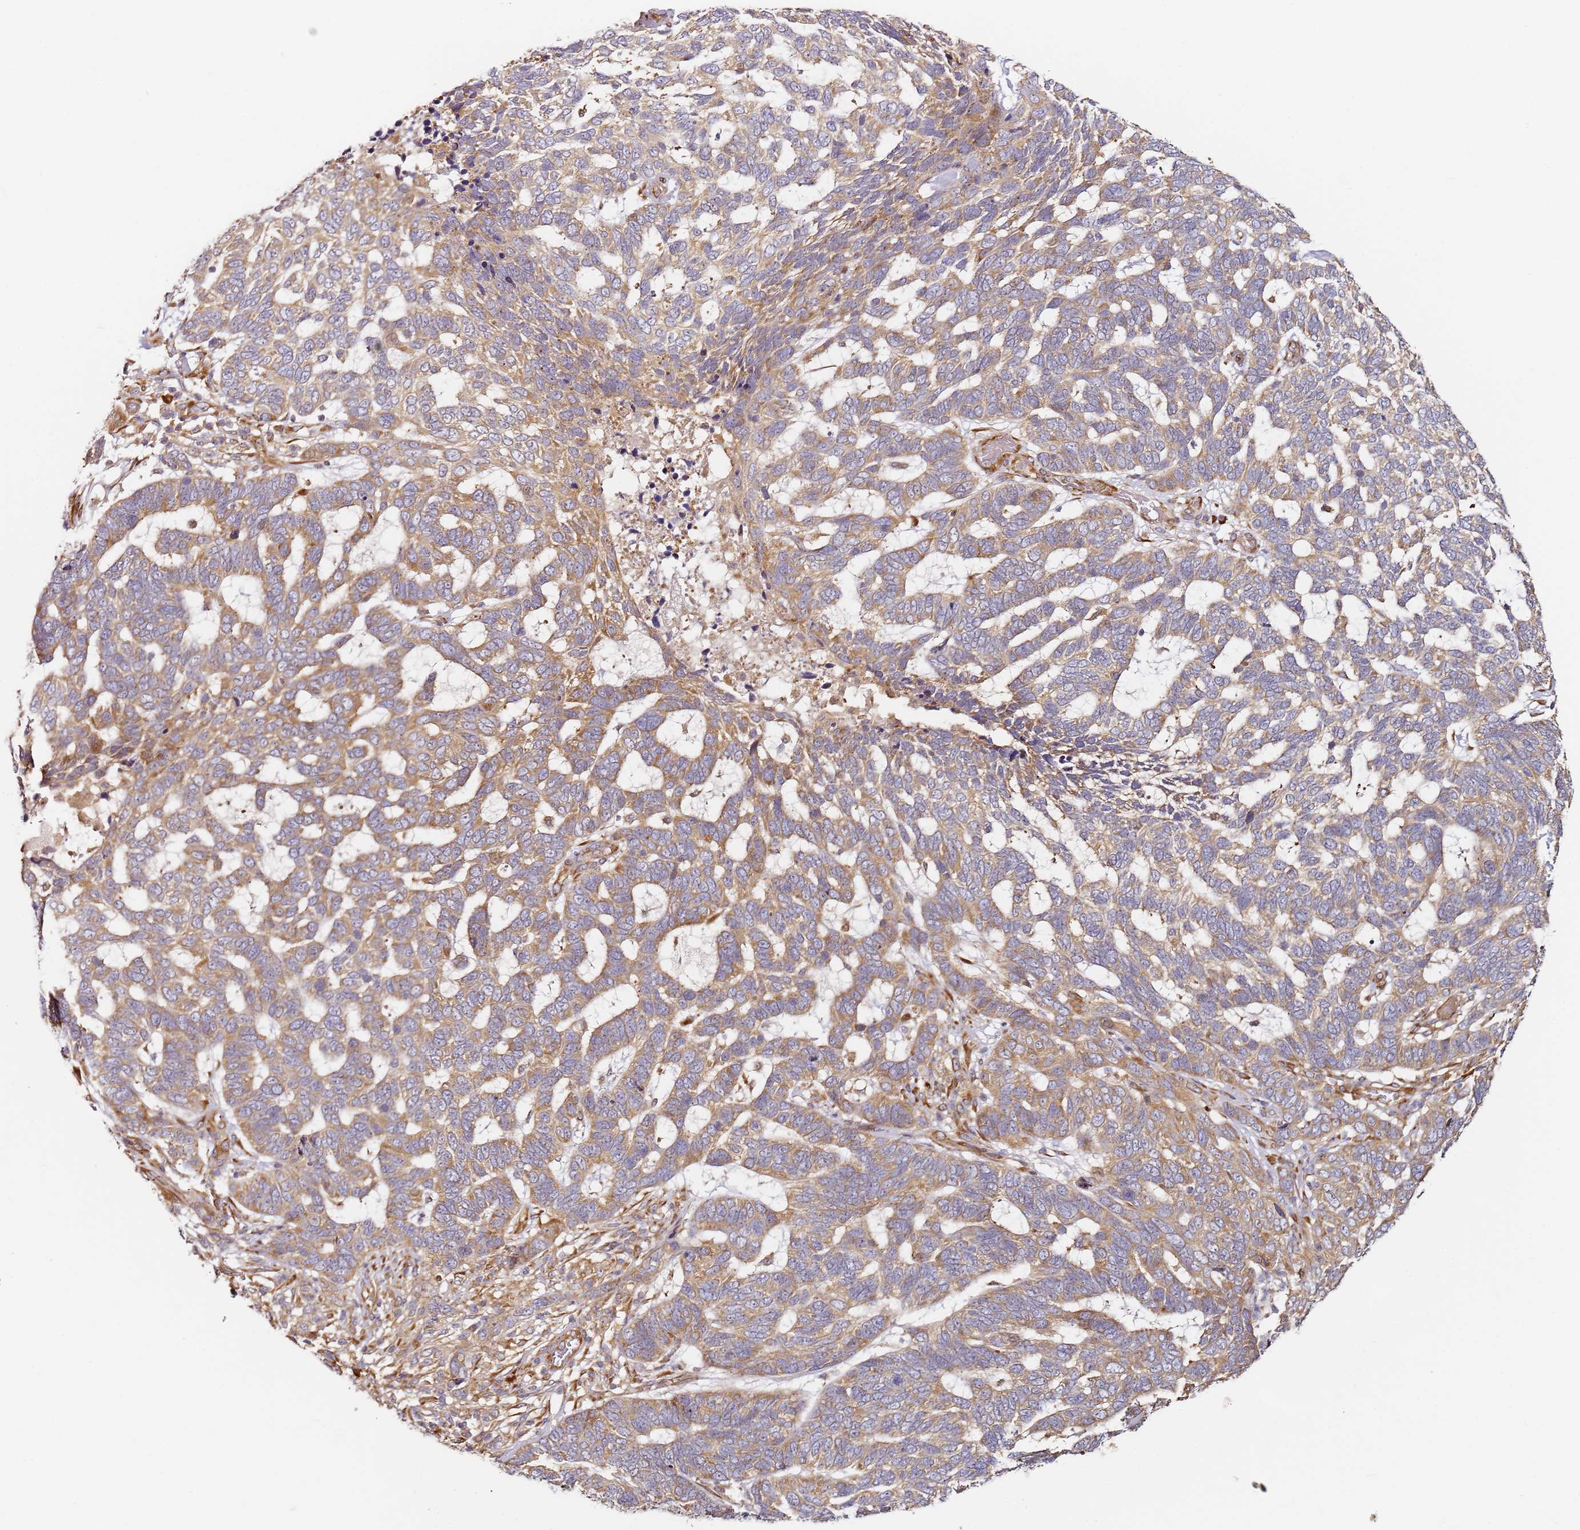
{"staining": {"intensity": "moderate", "quantity": ">75%", "location": "cytoplasmic/membranous"}, "tissue": "skin cancer", "cell_type": "Tumor cells", "image_type": "cancer", "snomed": [{"axis": "morphology", "description": "Basal cell carcinoma"}, {"axis": "topography", "description": "Skin"}], "caption": "Skin cancer (basal cell carcinoma) stained with DAB immunohistochemistry shows medium levels of moderate cytoplasmic/membranous staining in about >75% of tumor cells.", "gene": "RPS3A", "patient": {"sex": "female", "age": 65}}